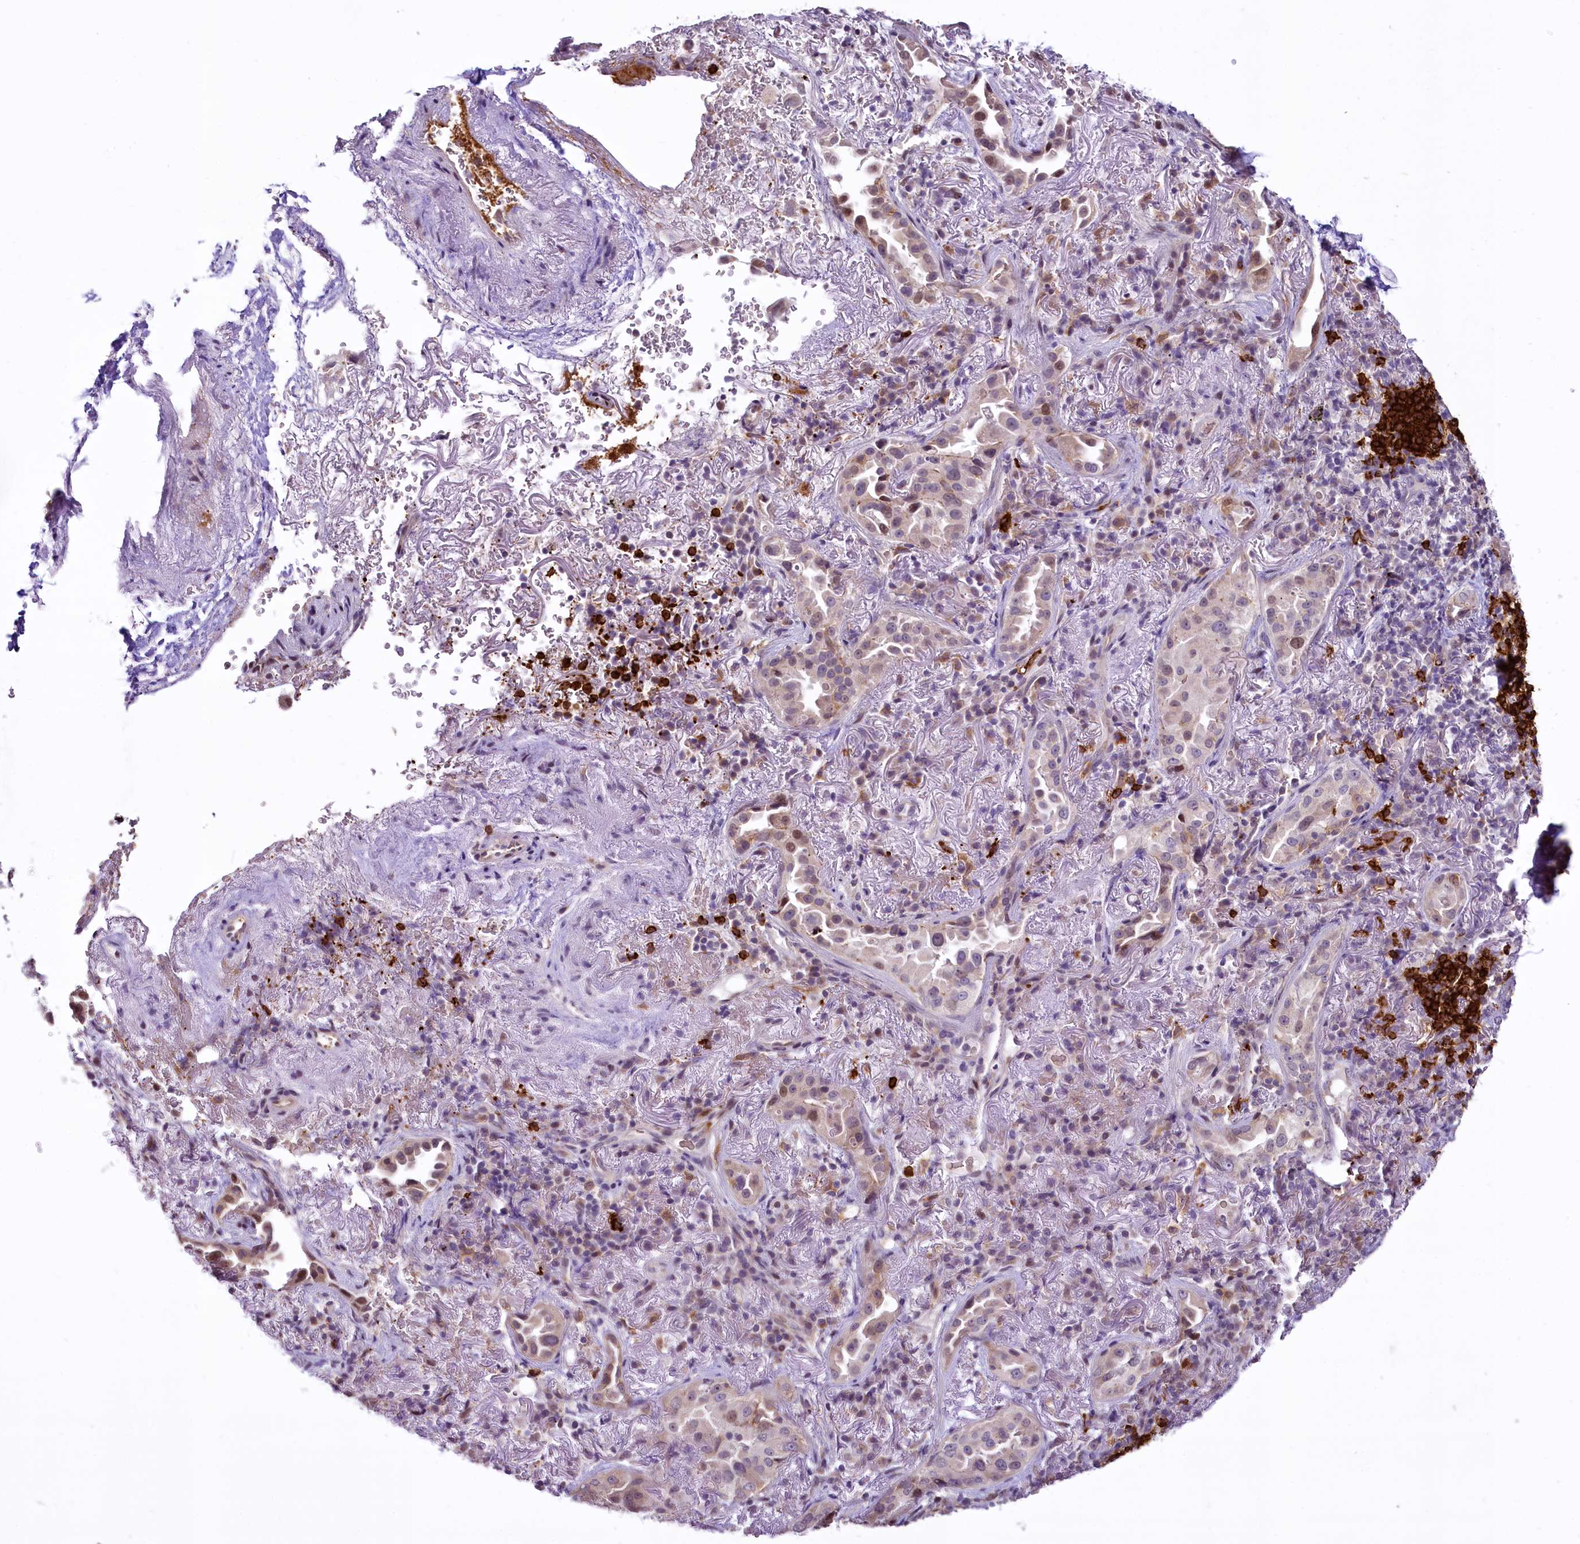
{"staining": {"intensity": "weak", "quantity": "<25%", "location": "cytoplasmic/membranous,nuclear"}, "tissue": "lung cancer", "cell_type": "Tumor cells", "image_type": "cancer", "snomed": [{"axis": "morphology", "description": "Adenocarcinoma, NOS"}, {"axis": "topography", "description": "Lung"}], "caption": "Tumor cells show no significant protein staining in lung cancer (adenocarcinoma). (DAB (3,3'-diaminobenzidine) immunohistochemistry (IHC) with hematoxylin counter stain).", "gene": "BANK1", "patient": {"sex": "female", "age": 69}}